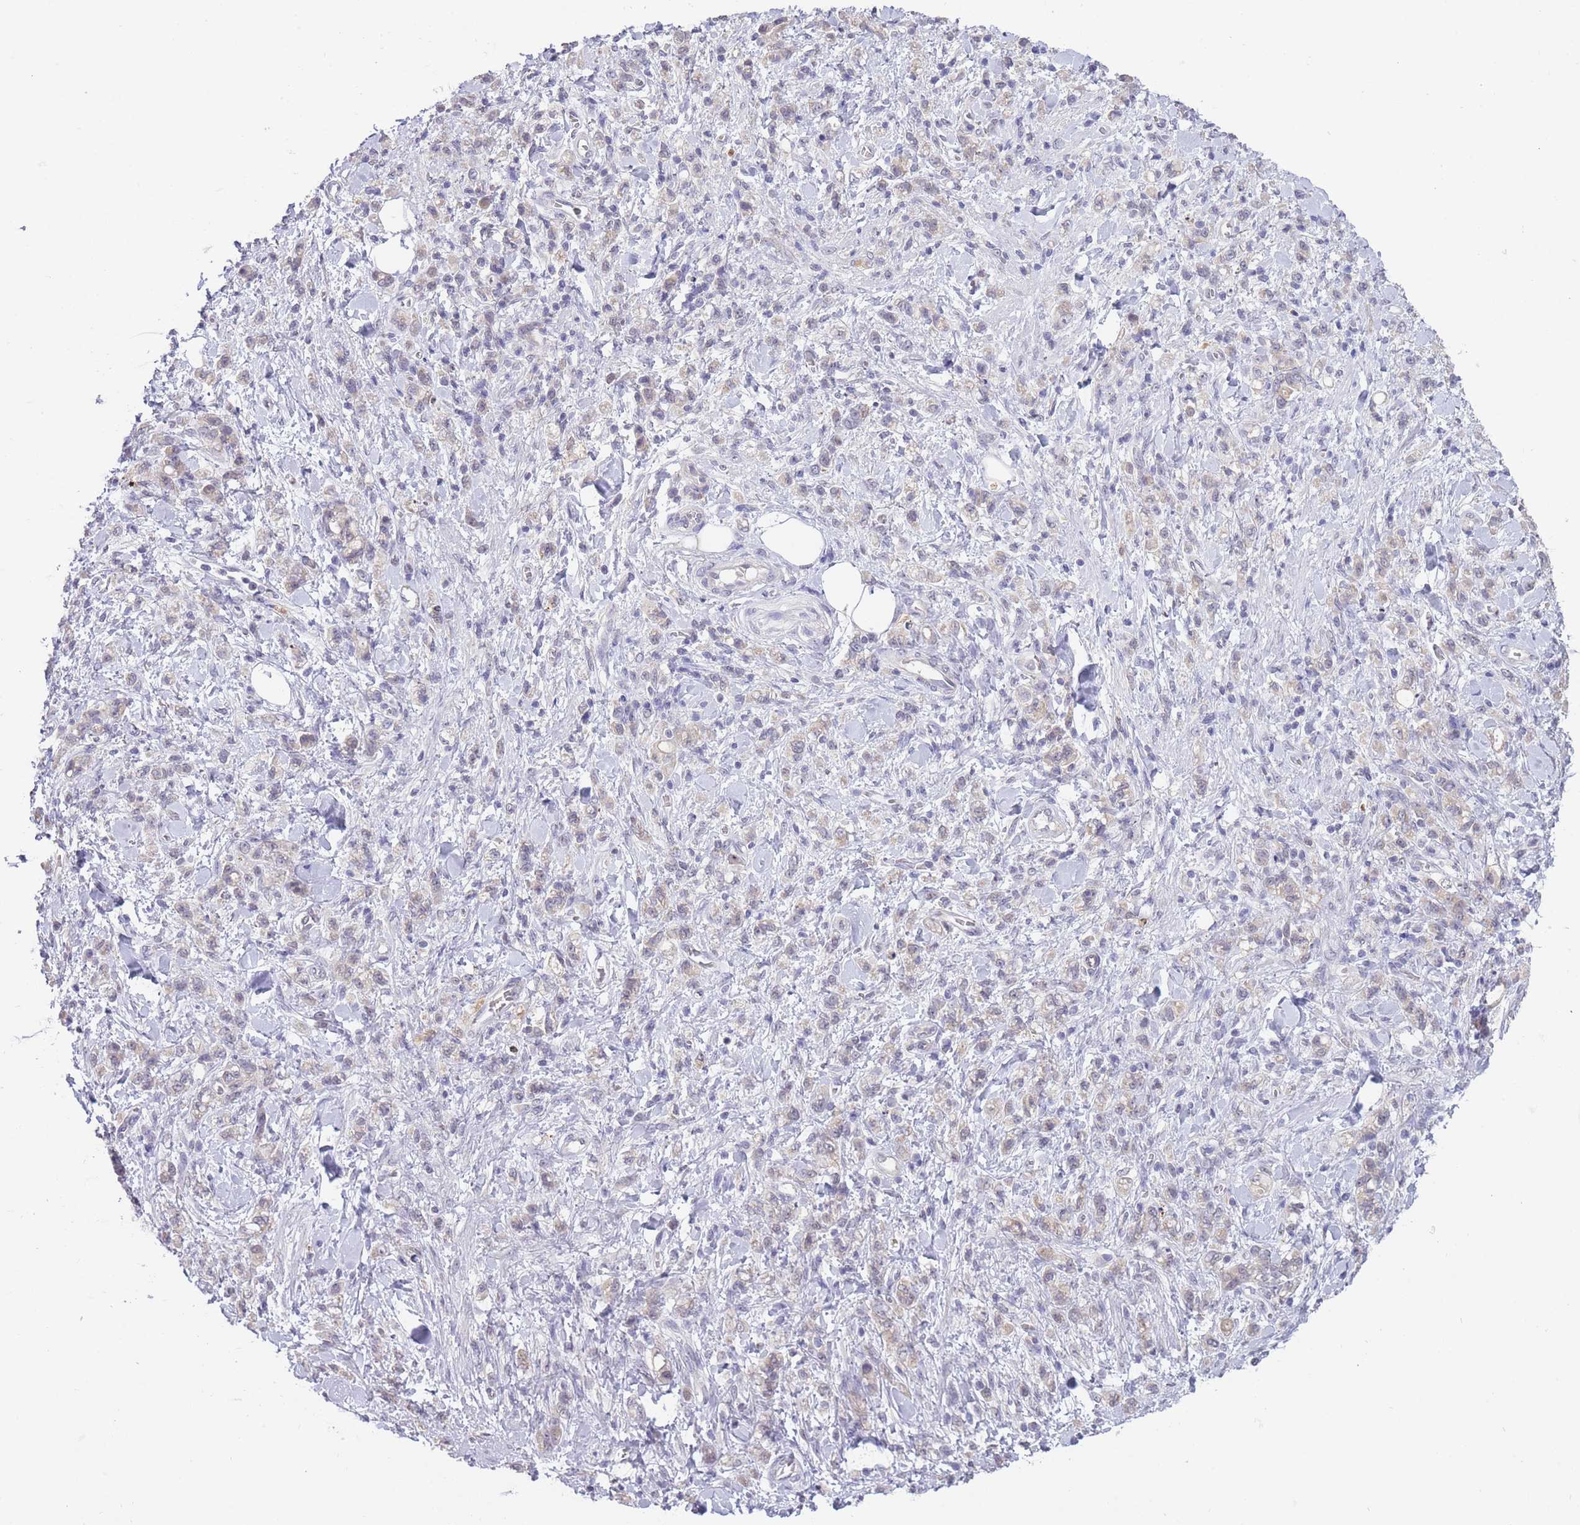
{"staining": {"intensity": "weak", "quantity": "25%-75%", "location": "cytoplasmic/membranous"}, "tissue": "stomach cancer", "cell_type": "Tumor cells", "image_type": "cancer", "snomed": [{"axis": "morphology", "description": "Adenocarcinoma, NOS"}, {"axis": "topography", "description": "Stomach"}], "caption": "The image shows a brown stain indicating the presence of a protein in the cytoplasmic/membranous of tumor cells in stomach cancer (adenocarcinoma). (brown staining indicates protein expression, while blue staining denotes nuclei).", "gene": "GOLGA6L25", "patient": {"sex": "male", "age": 77}}